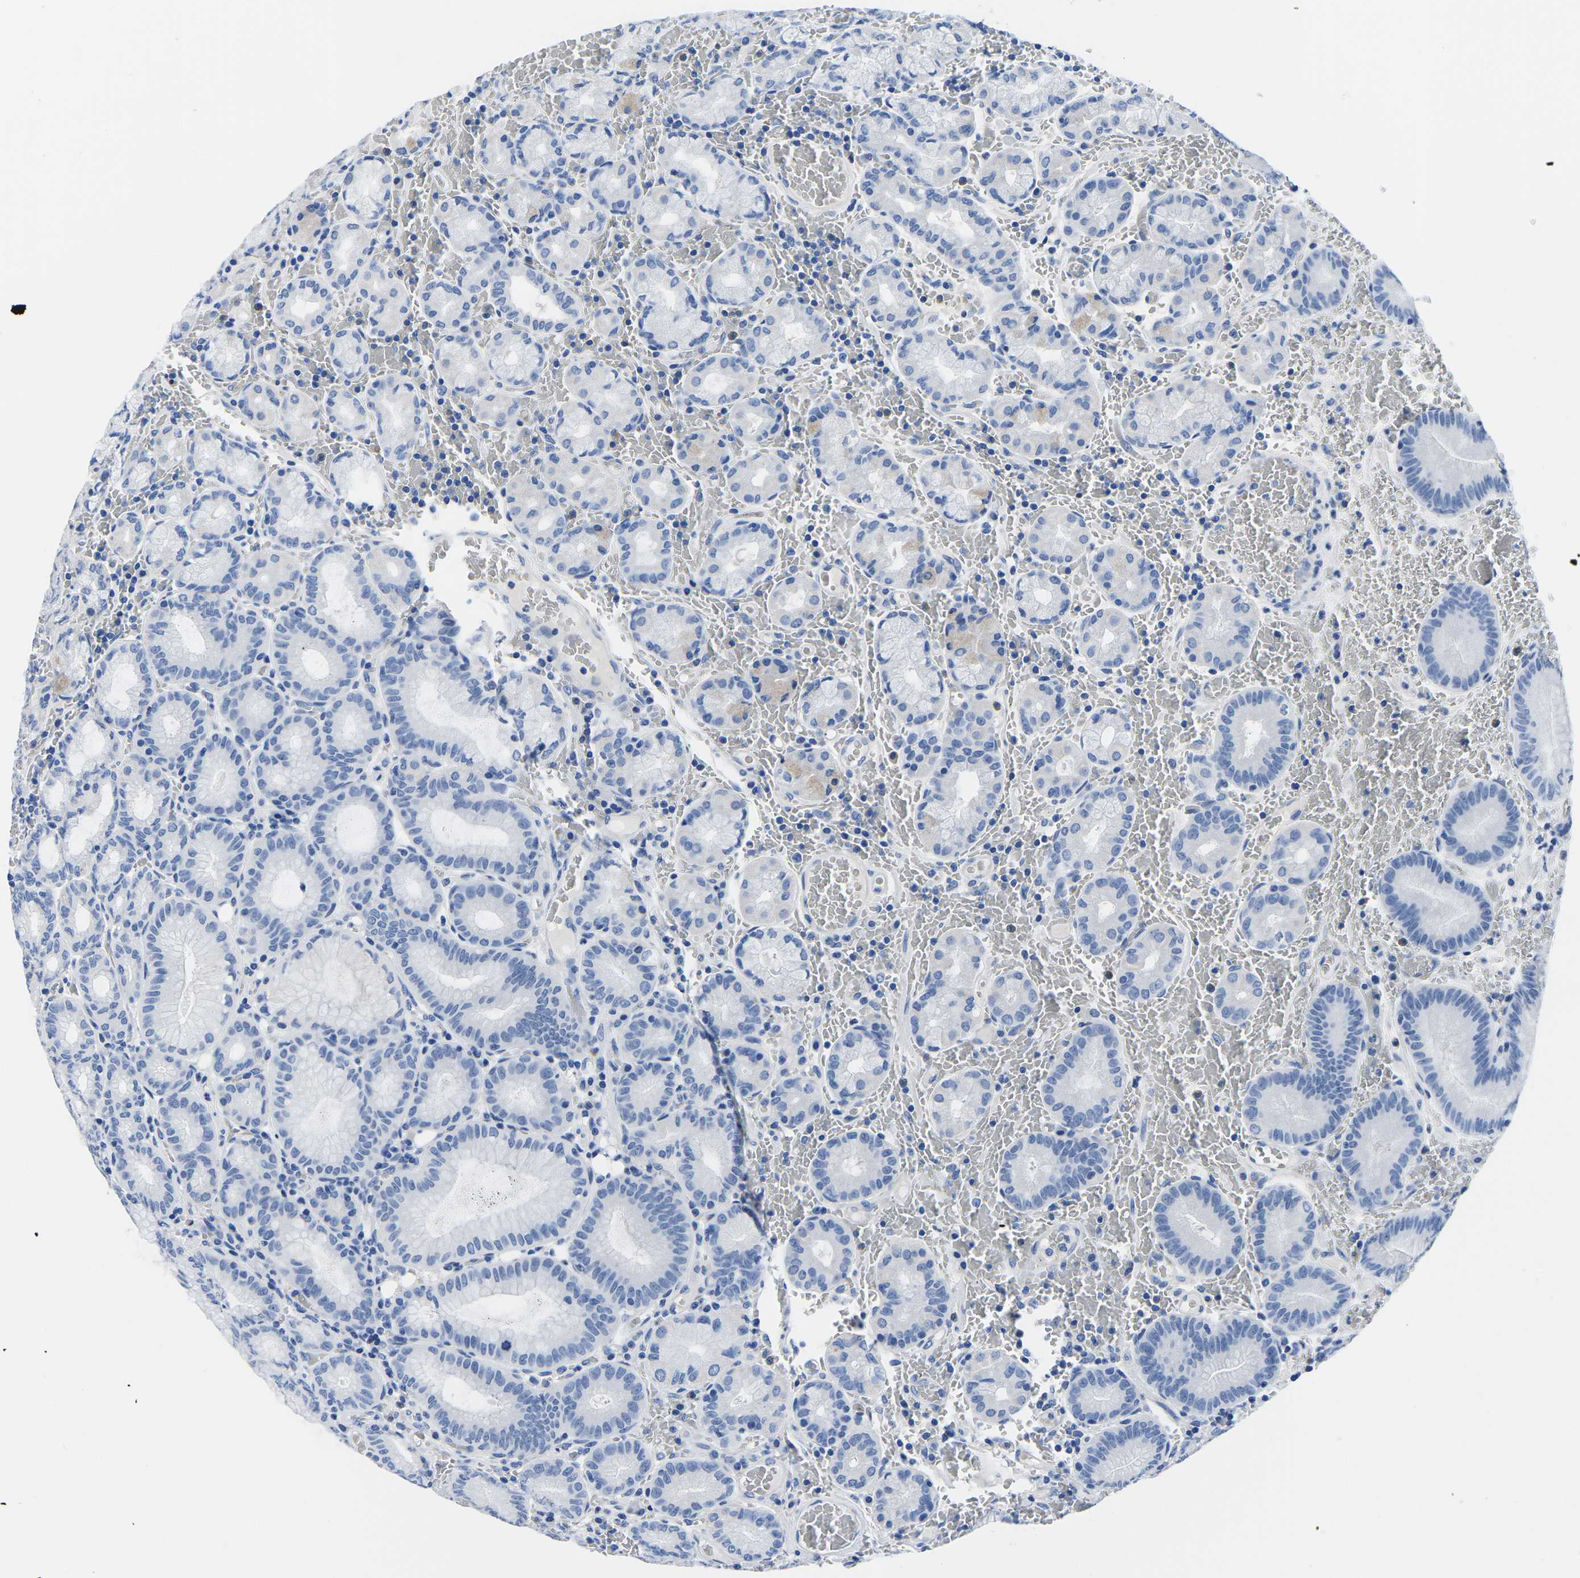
{"staining": {"intensity": "moderate", "quantity": "<25%", "location": "cytoplasmic/membranous"}, "tissue": "stomach", "cell_type": "Glandular cells", "image_type": "normal", "snomed": [{"axis": "morphology", "description": "Normal tissue, NOS"}, {"axis": "morphology", "description": "Carcinoid, malignant, NOS"}, {"axis": "topography", "description": "Stomach, upper"}], "caption": "The immunohistochemical stain highlights moderate cytoplasmic/membranous positivity in glandular cells of benign stomach. (DAB (3,3'-diaminobenzidine) IHC, brown staining for protein, blue staining for nuclei).", "gene": "CYP1A2", "patient": {"sex": "male", "age": 39}}